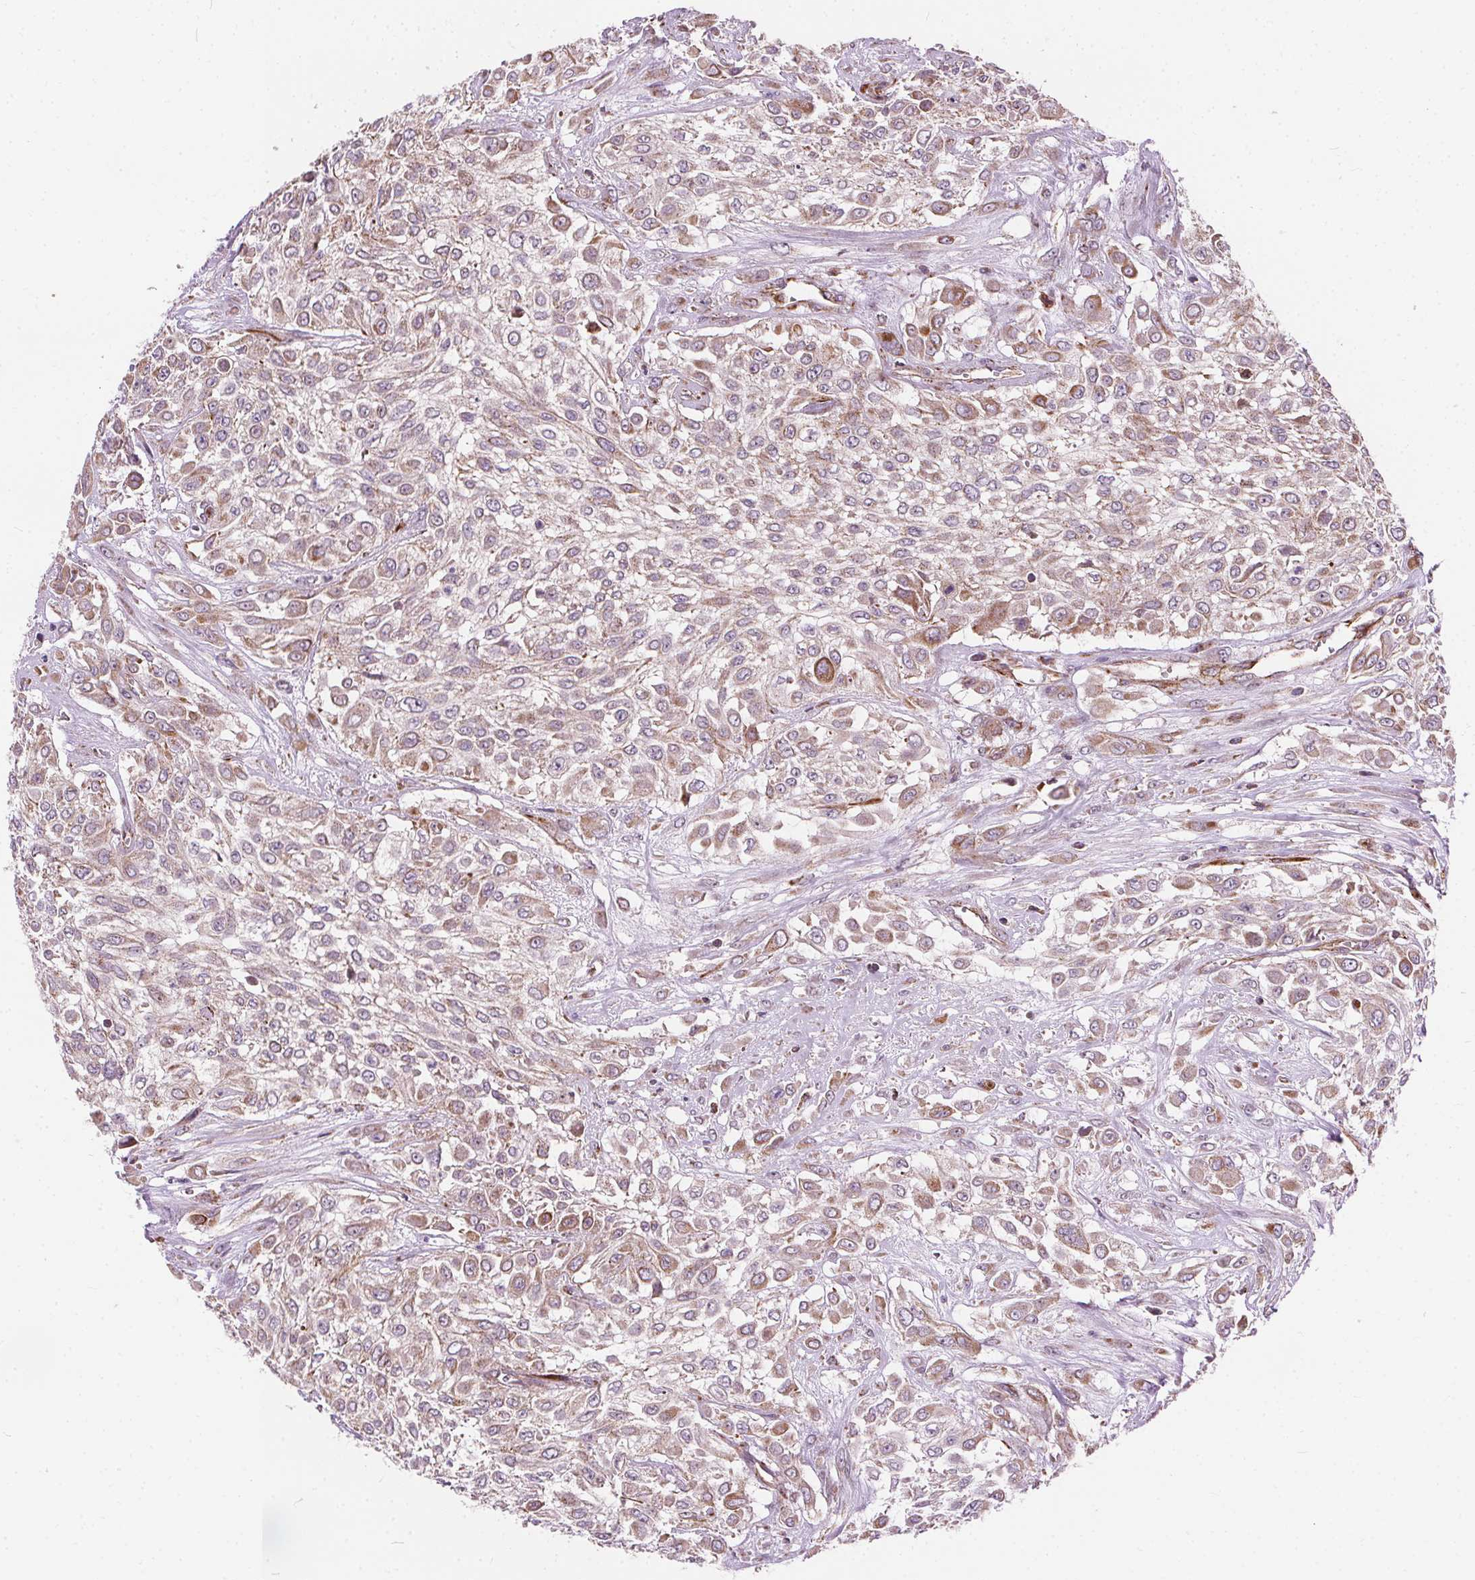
{"staining": {"intensity": "moderate", "quantity": "<25%", "location": "cytoplasmic/membranous"}, "tissue": "urothelial cancer", "cell_type": "Tumor cells", "image_type": "cancer", "snomed": [{"axis": "morphology", "description": "Urothelial carcinoma, High grade"}, {"axis": "topography", "description": "Urinary bladder"}], "caption": "Protein staining of urothelial cancer tissue shows moderate cytoplasmic/membranous positivity in approximately <25% of tumor cells. (brown staining indicates protein expression, while blue staining denotes nuclei).", "gene": "GOLT1B", "patient": {"sex": "male", "age": 57}}